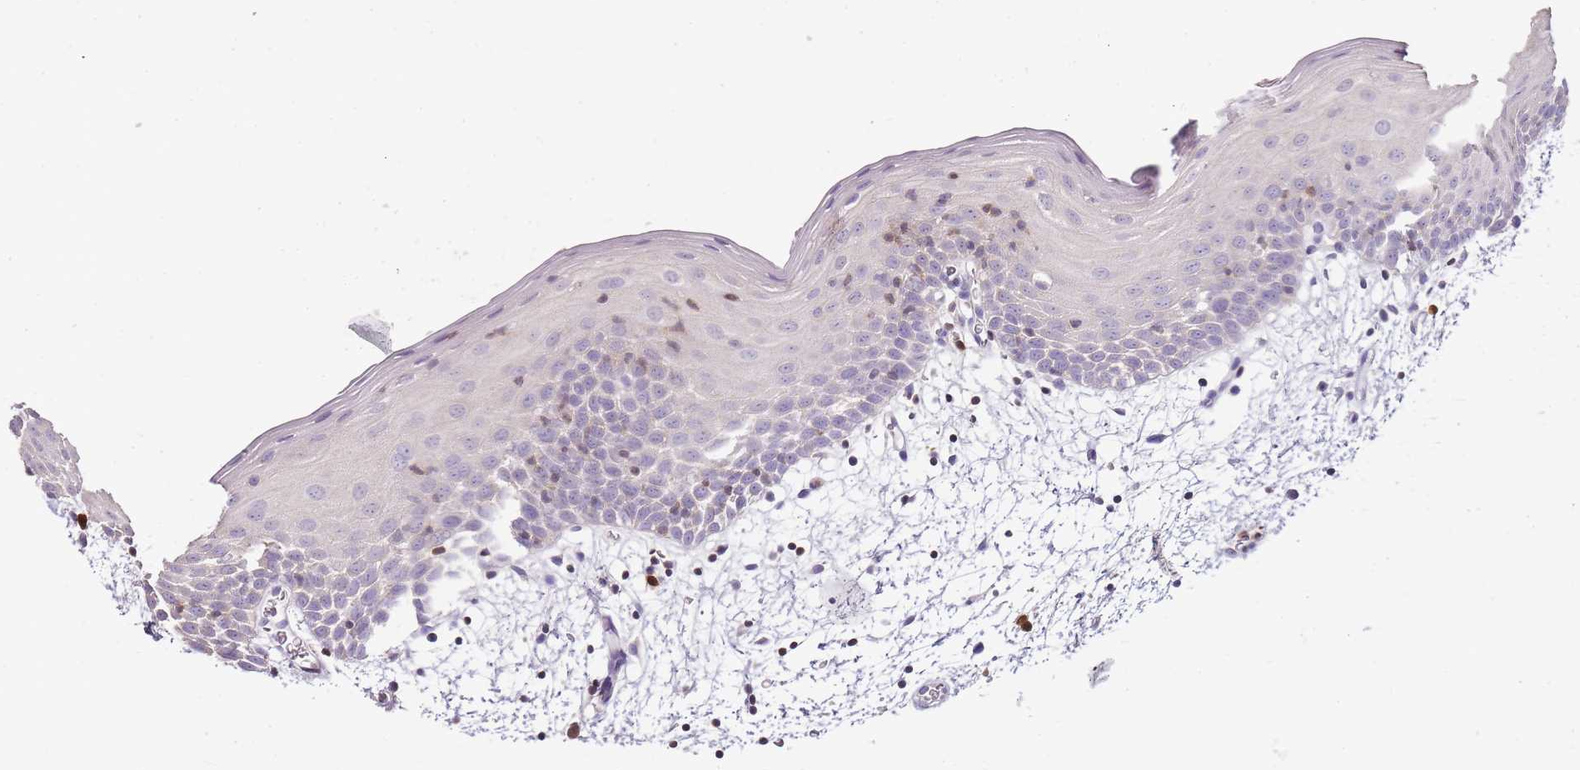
{"staining": {"intensity": "negative", "quantity": "none", "location": "none"}, "tissue": "oral mucosa", "cell_type": "Squamous epithelial cells", "image_type": "normal", "snomed": [{"axis": "morphology", "description": "Normal tissue, NOS"}, {"axis": "topography", "description": "Skeletal muscle"}, {"axis": "topography", "description": "Oral tissue"}, {"axis": "topography", "description": "Salivary gland"}, {"axis": "topography", "description": "Peripheral nerve tissue"}], "caption": "Image shows no significant protein staining in squamous epithelial cells of normal oral mucosa. Nuclei are stained in blue.", "gene": "ZBP1", "patient": {"sex": "male", "age": 54}}